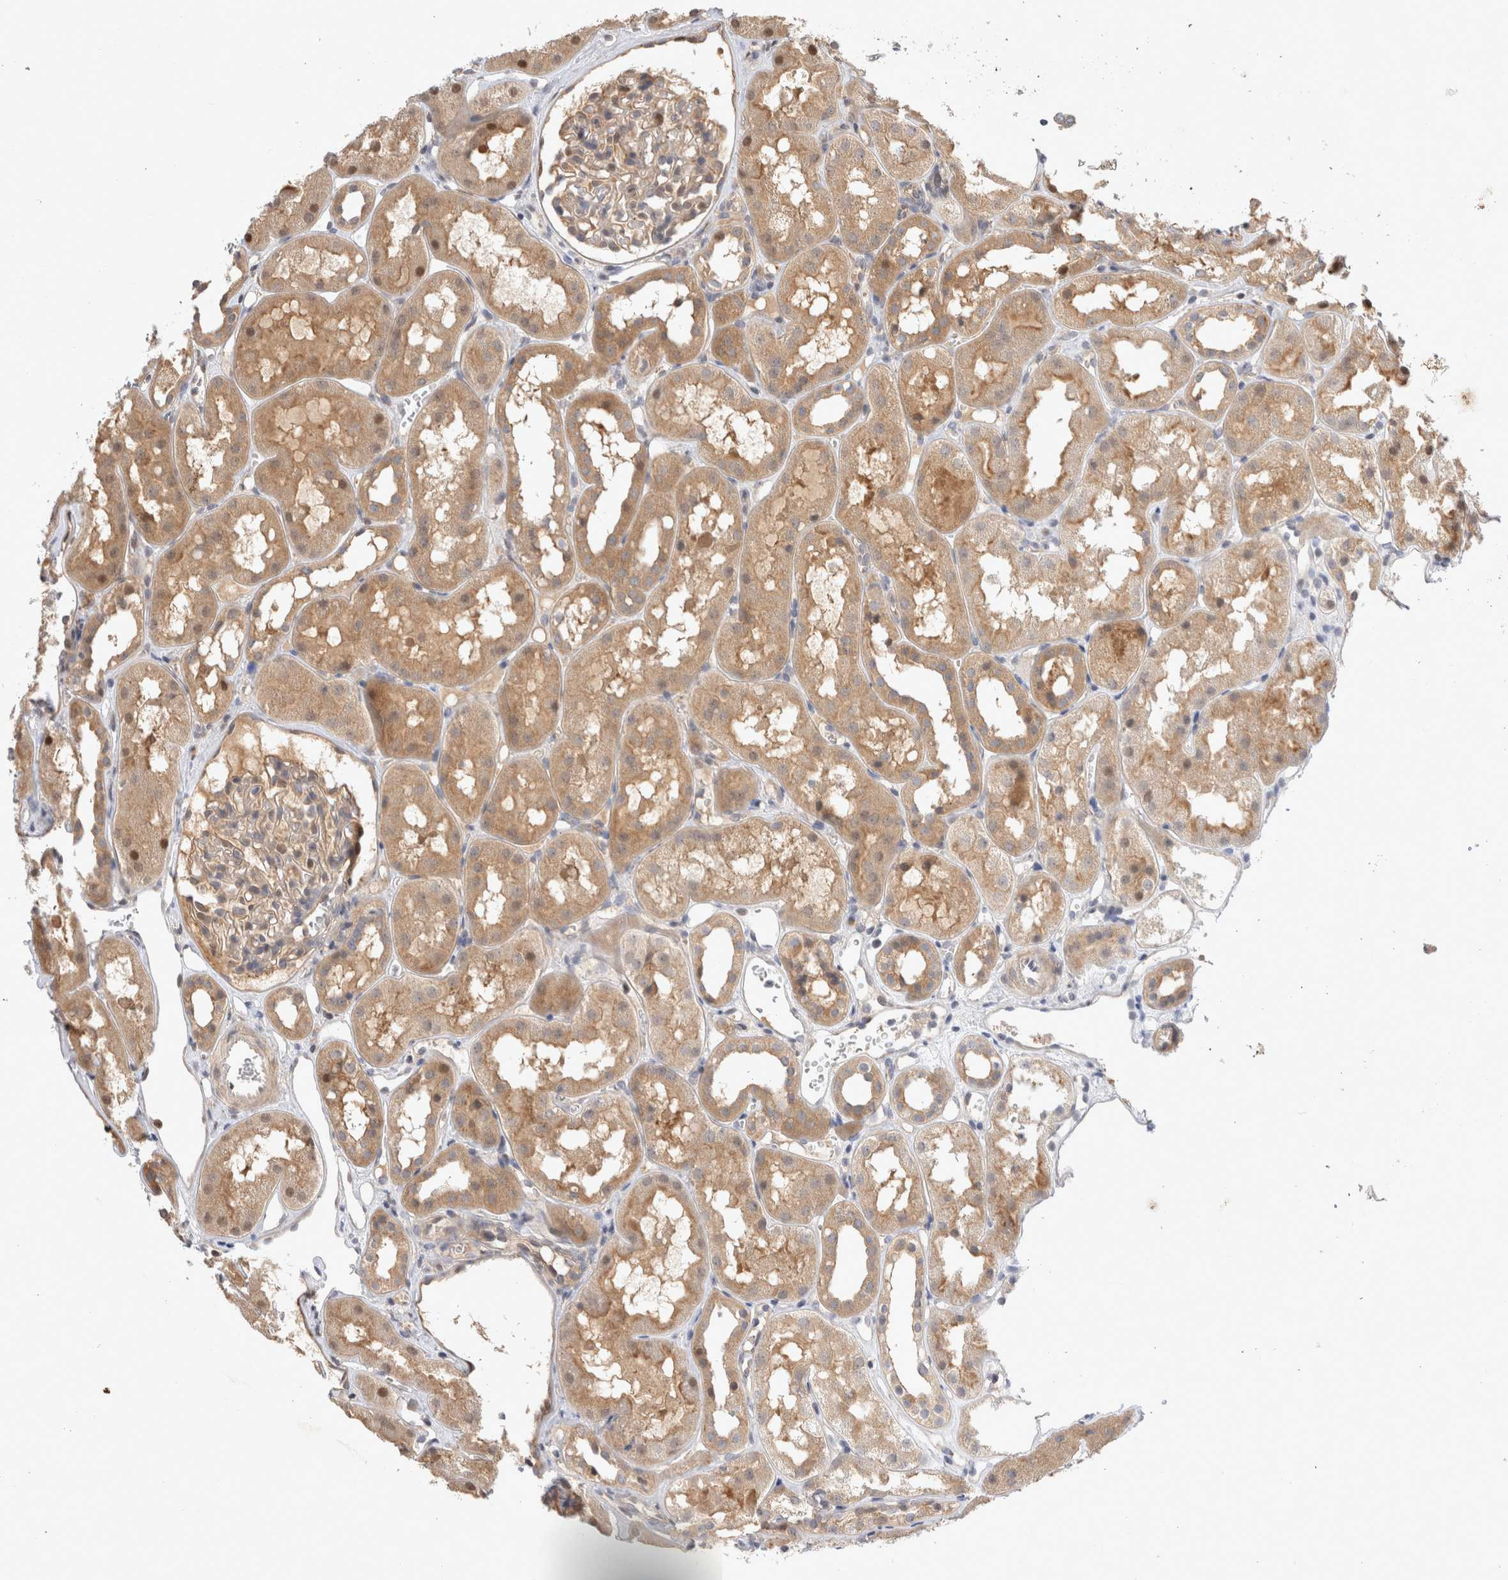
{"staining": {"intensity": "weak", "quantity": "25%-75%", "location": "cytoplasmic/membranous"}, "tissue": "kidney", "cell_type": "Cells in glomeruli", "image_type": "normal", "snomed": [{"axis": "morphology", "description": "Normal tissue, NOS"}, {"axis": "topography", "description": "Kidney"}], "caption": "The immunohistochemical stain labels weak cytoplasmic/membranous positivity in cells in glomeruli of normal kidney.", "gene": "HTT", "patient": {"sex": "male", "age": 16}}